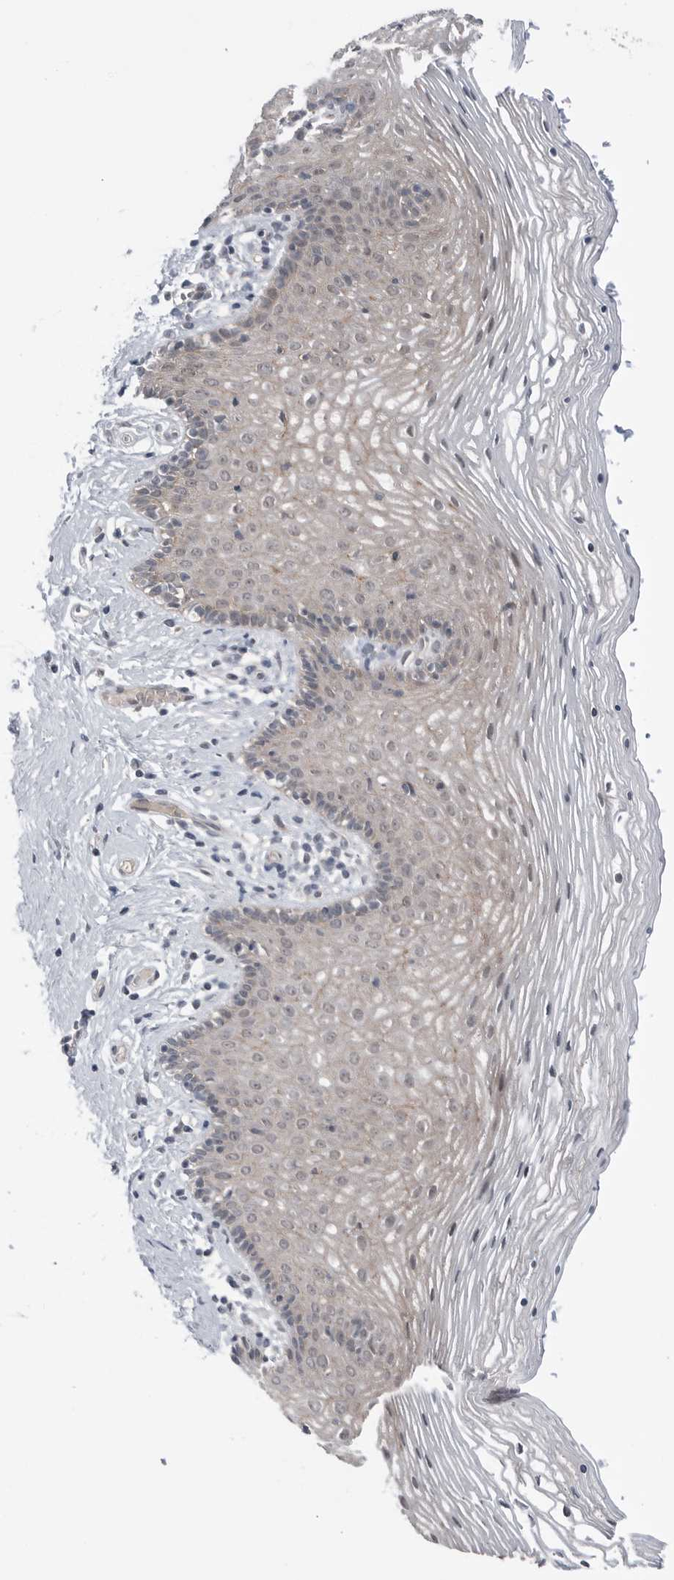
{"staining": {"intensity": "weak", "quantity": "<25%", "location": "cytoplasmic/membranous,nuclear"}, "tissue": "vagina", "cell_type": "Squamous epithelial cells", "image_type": "normal", "snomed": [{"axis": "morphology", "description": "Normal tissue, NOS"}, {"axis": "topography", "description": "Vagina"}], "caption": "This is a micrograph of IHC staining of normal vagina, which shows no expression in squamous epithelial cells.", "gene": "NTAQ1", "patient": {"sex": "female", "age": 32}}